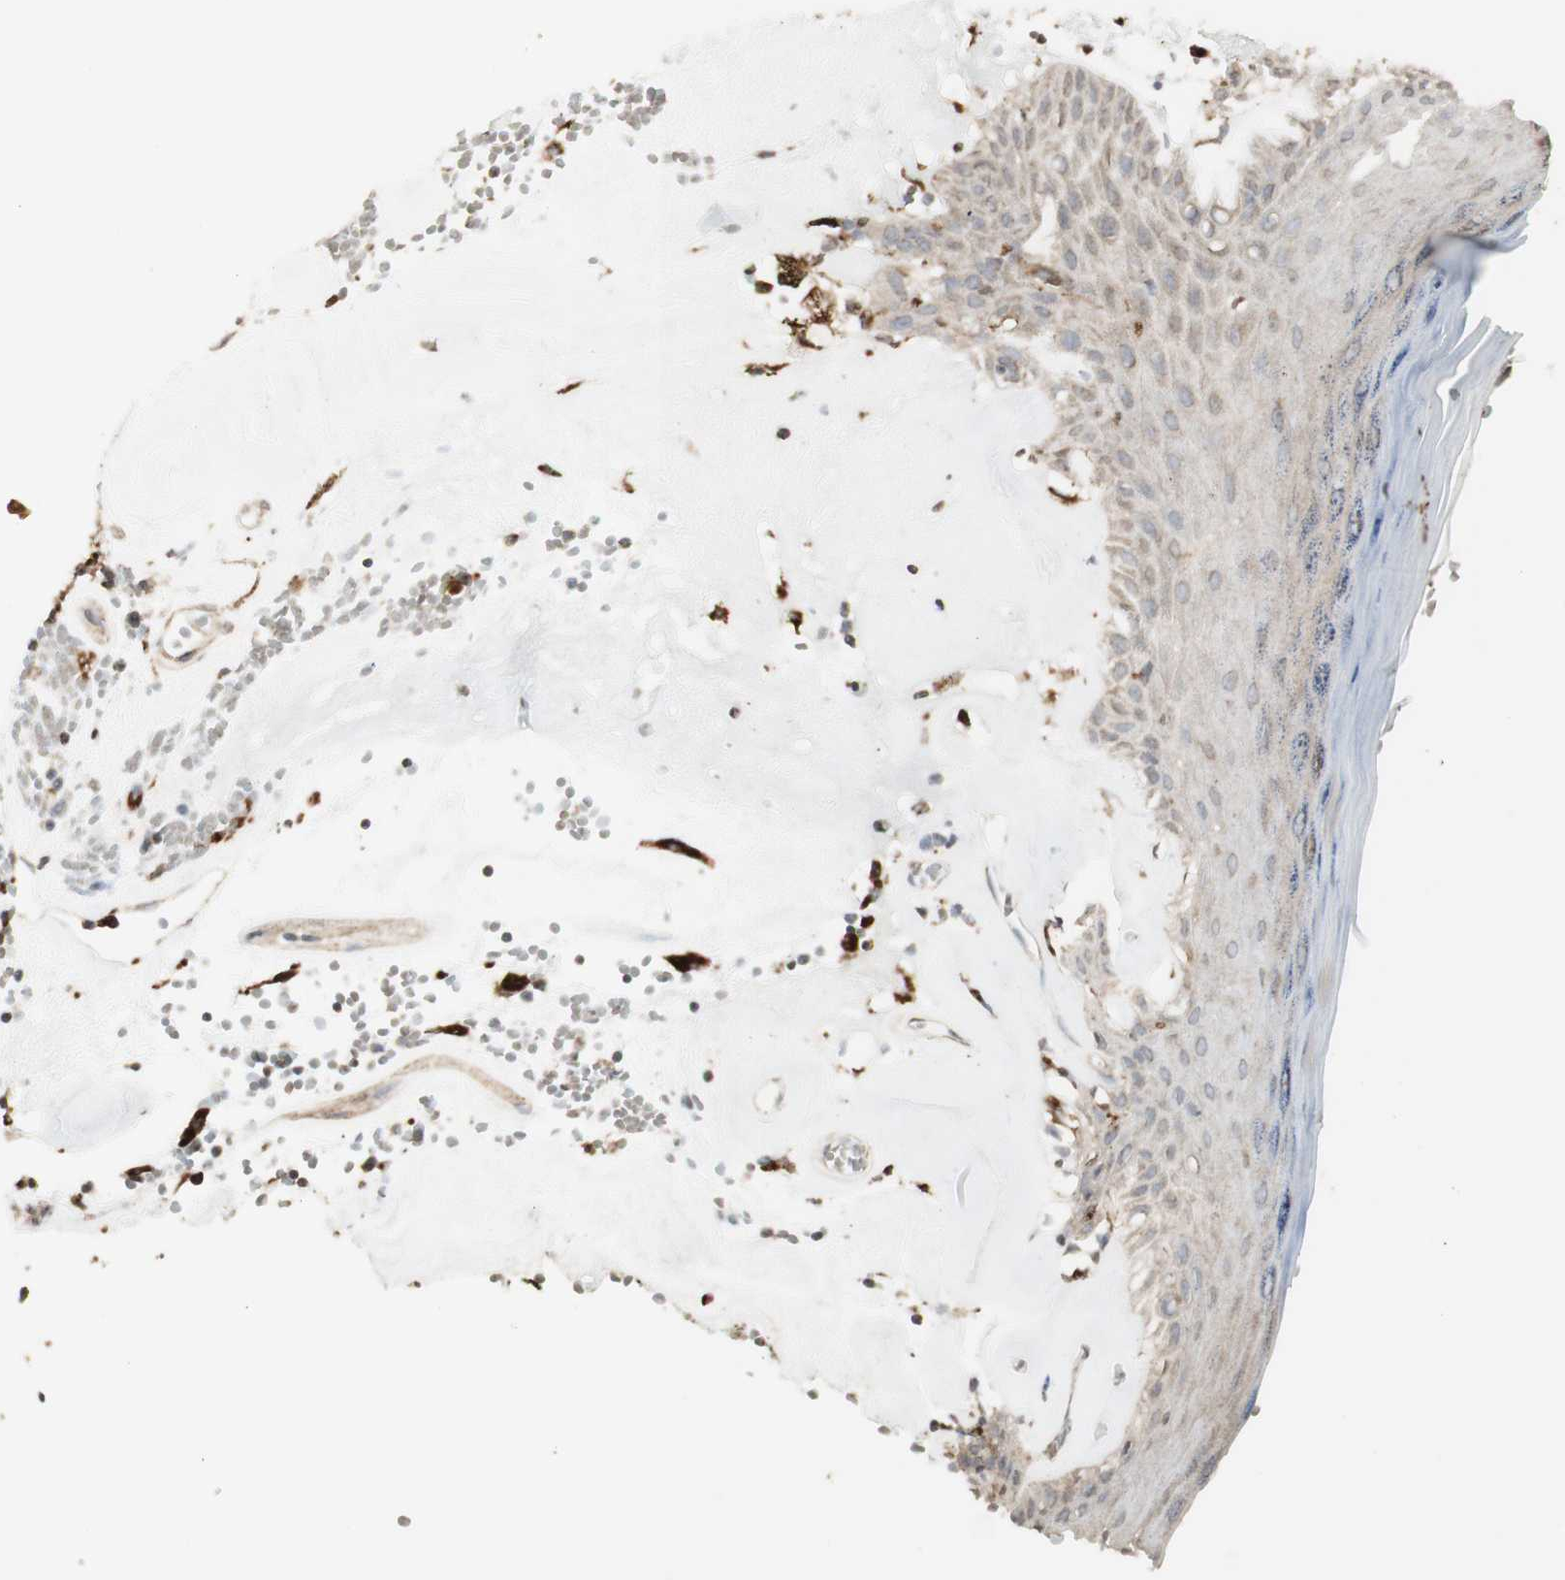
{"staining": {"intensity": "moderate", "quantity": "<25%", "location": "cytoplasmic/membranous"}, "tissue": "skin", "cell_type": "Epidermal cells", "image_type": "normal", "snomed": [{"axis": "morphology", "description": "Normal tissue, NOS"}, {"axis": "morphology", "description": "Inflammation, NOS"}, {"axis": "topography", "description": "Vulva"}], "caption": "Immunohistochemistry (DAB (3,3'-diaminobenzidine)) staining of benign human skin exhibits moderate cytoplasmic/membranous protein staining in about <25% of epidermal cells. (DAB (3,3'-diaminobenzidine) IHC, brown staining for protein, blue staining for nuclei).", "gene": "ATP6V1E1", "patient": {"sex": "female", "age": 84}}